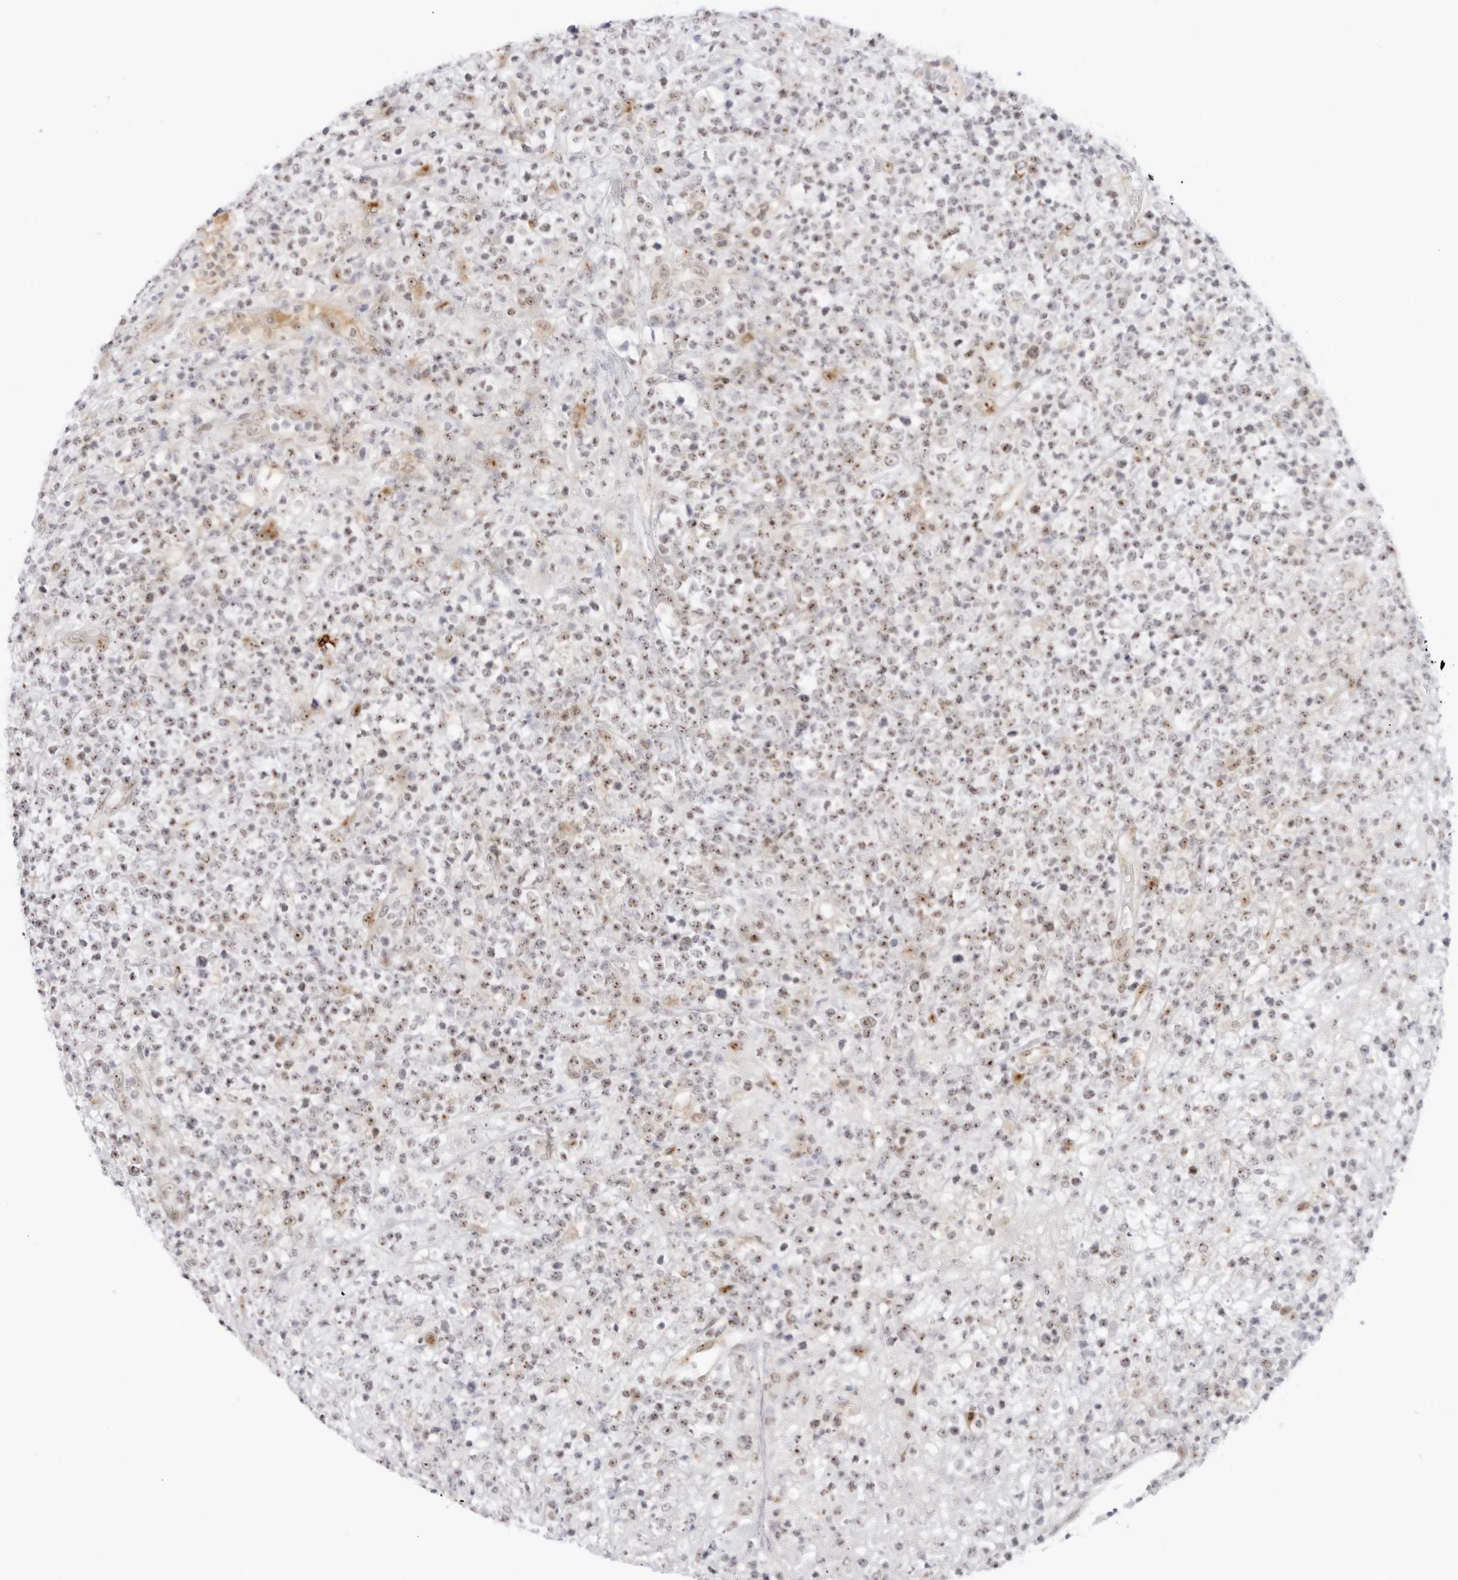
{"staining": {"intensity": "weak", "quantity": ">75%", "location": "nuclear"}, "tissue": "lymphoma", "cell_type": "Tumor cells", "image_type": "cancer", "snomed": [{"axis": "morphology", "description": "Malignant lymphoma, non-Hodgkin's type, High grade"}, {"axis": "topography", "description": "Colon"}], "caption": "High-grade malignant lymphoma, non-Hodgkin's type was stained to show a protein in brown. There is low levels of weak nuclear positivity in approximately >75% of tumor cells. The staining was performed using DAB (3,3'-diaminobenzidine), with brown indicating positive protein expression. Nuclei are stained blue with hematoxylin.", "gene": "HIPK3", "patient": {"sex": "female", "age": 53}}